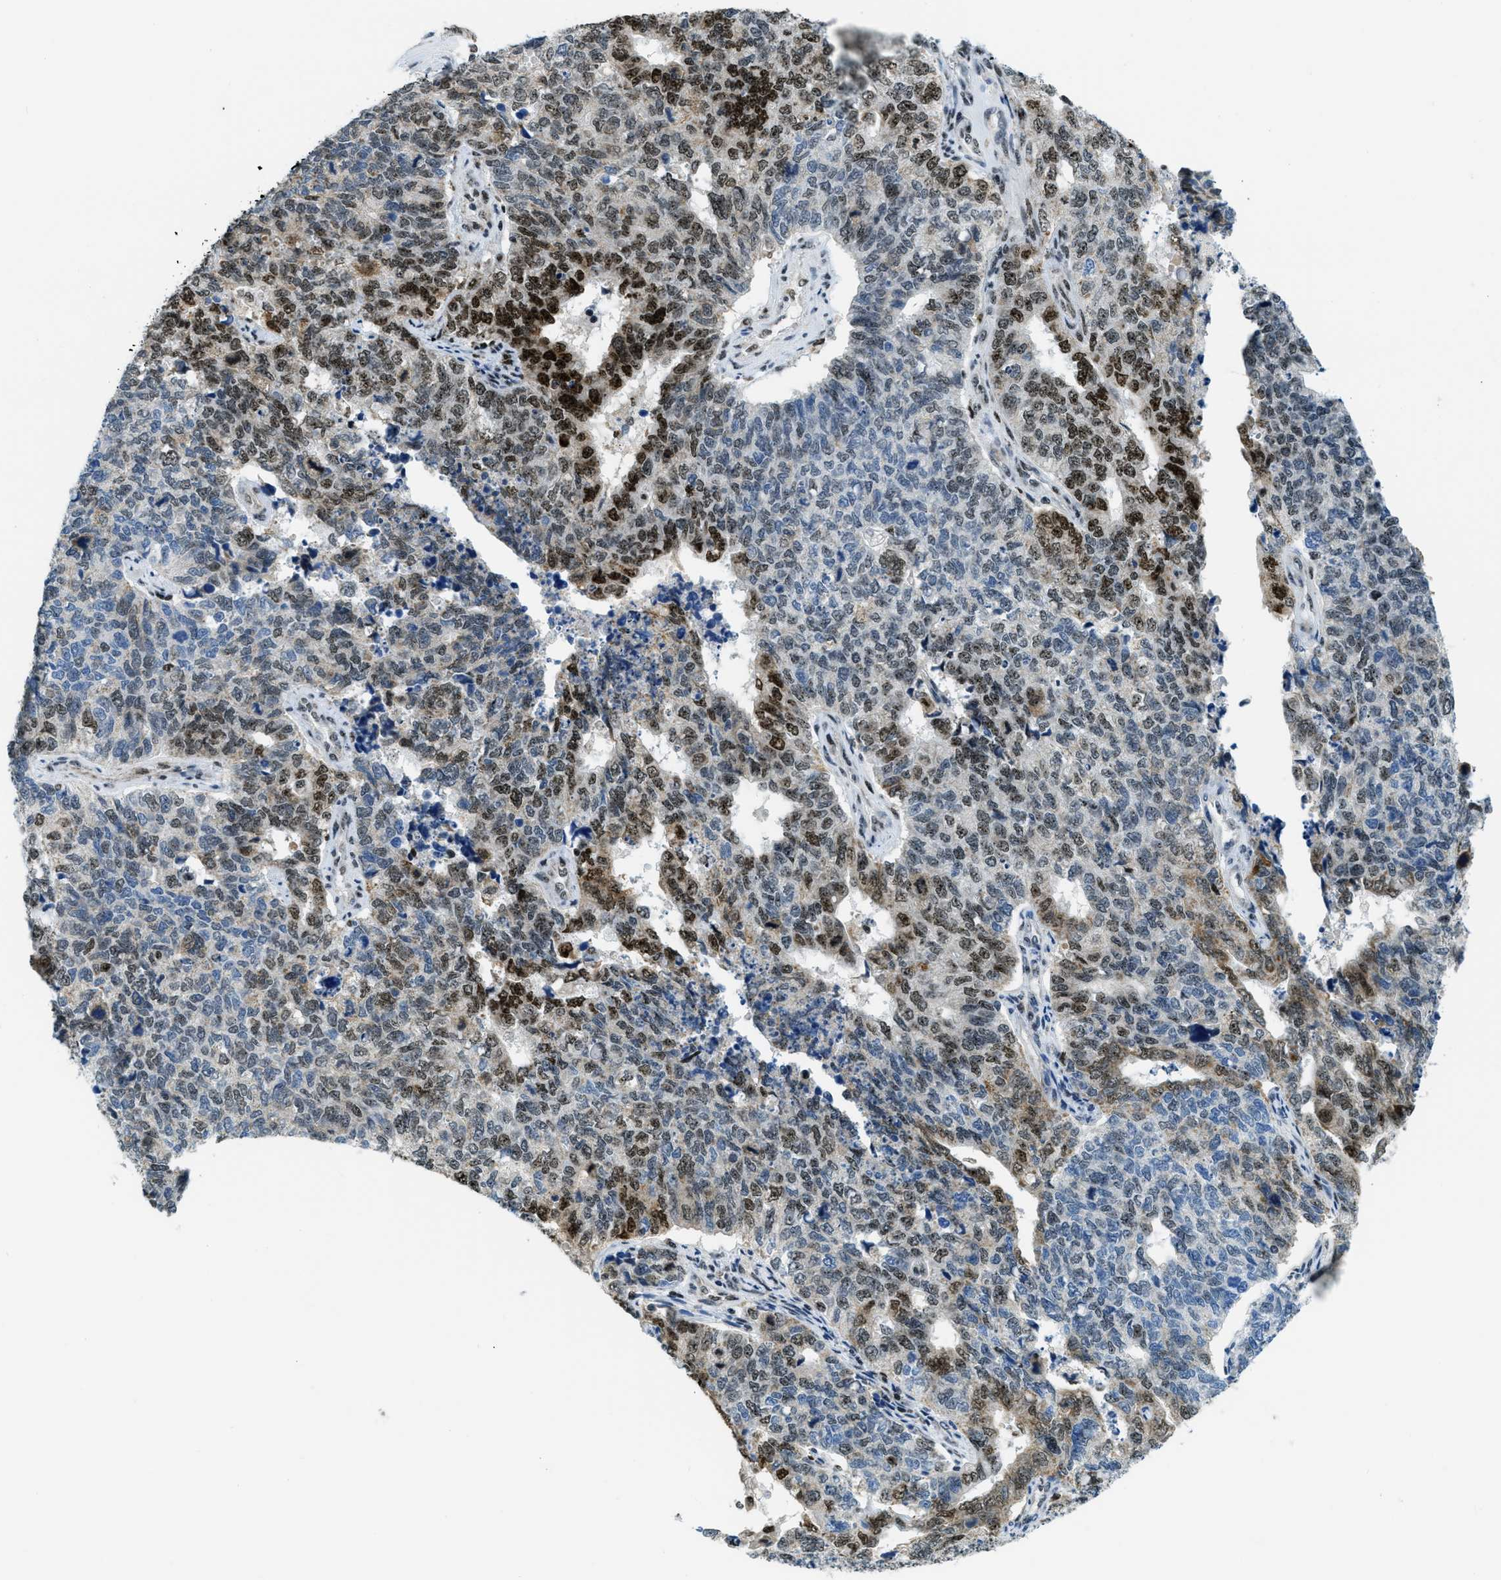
{"staining": {"intensity": "strong", "quantity": "25%-75%", "location": "cytoplasmic/membranous,nuclear"}, "tissue": "cervical cancer", "cell_type": "Tumor cells", "image_type": "cancer", "snomed": [{"axis": "morphology", "description": "Squamous cell carcinoma, NOS"}, {"axis": "topography", "description": "Cervix"}], "caption": "About 25%-75% of tumor cells in cervical cancer (squamous cell carcinoma) demonstrate strong cytoplasmic/membranous and nuclear protein expression as visualized by brown immunohistochemical staining.", "gene": "SP100", "patient": {"sex": "female", "age": 63}}